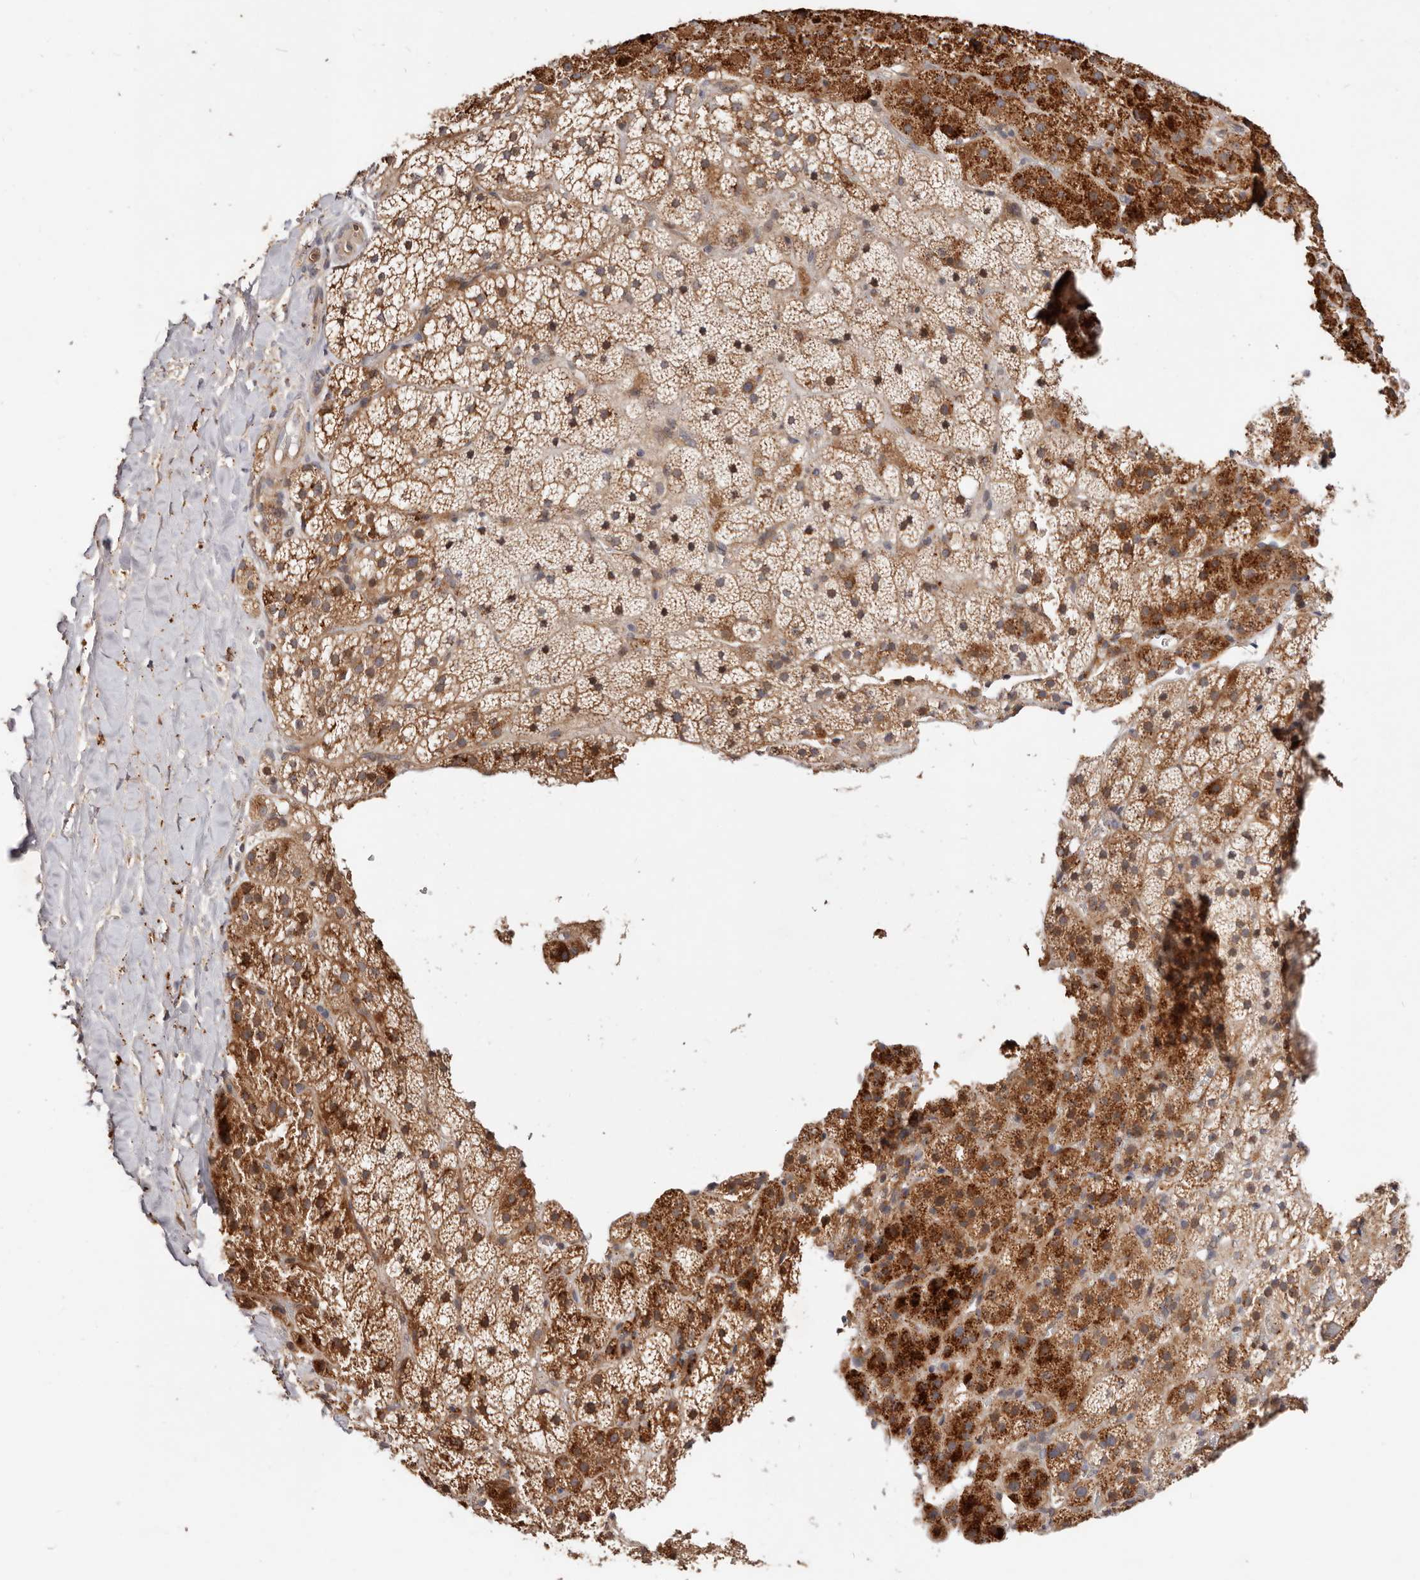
{"staining": {"intensity": "moderate", "quantity": ">75%", "location": "cytoplasmic/membranous"}, "tissue": "adrenal gland", "cell_type": "Glandular cells", "image_type": "normal", "snomed": [{"axis": "morphology", "description": "Normal tissue, NOS"}, {"axis": "topography", "description": "Adrenal gland"}], "caption": "A medium amount of moderate cytoplasmic/membranous expression is appreciated in about >75% of glandular cells in unremarkable adrenal gland.", "gene": "USP33", "patient": {"sex": "female", "age": 59}}